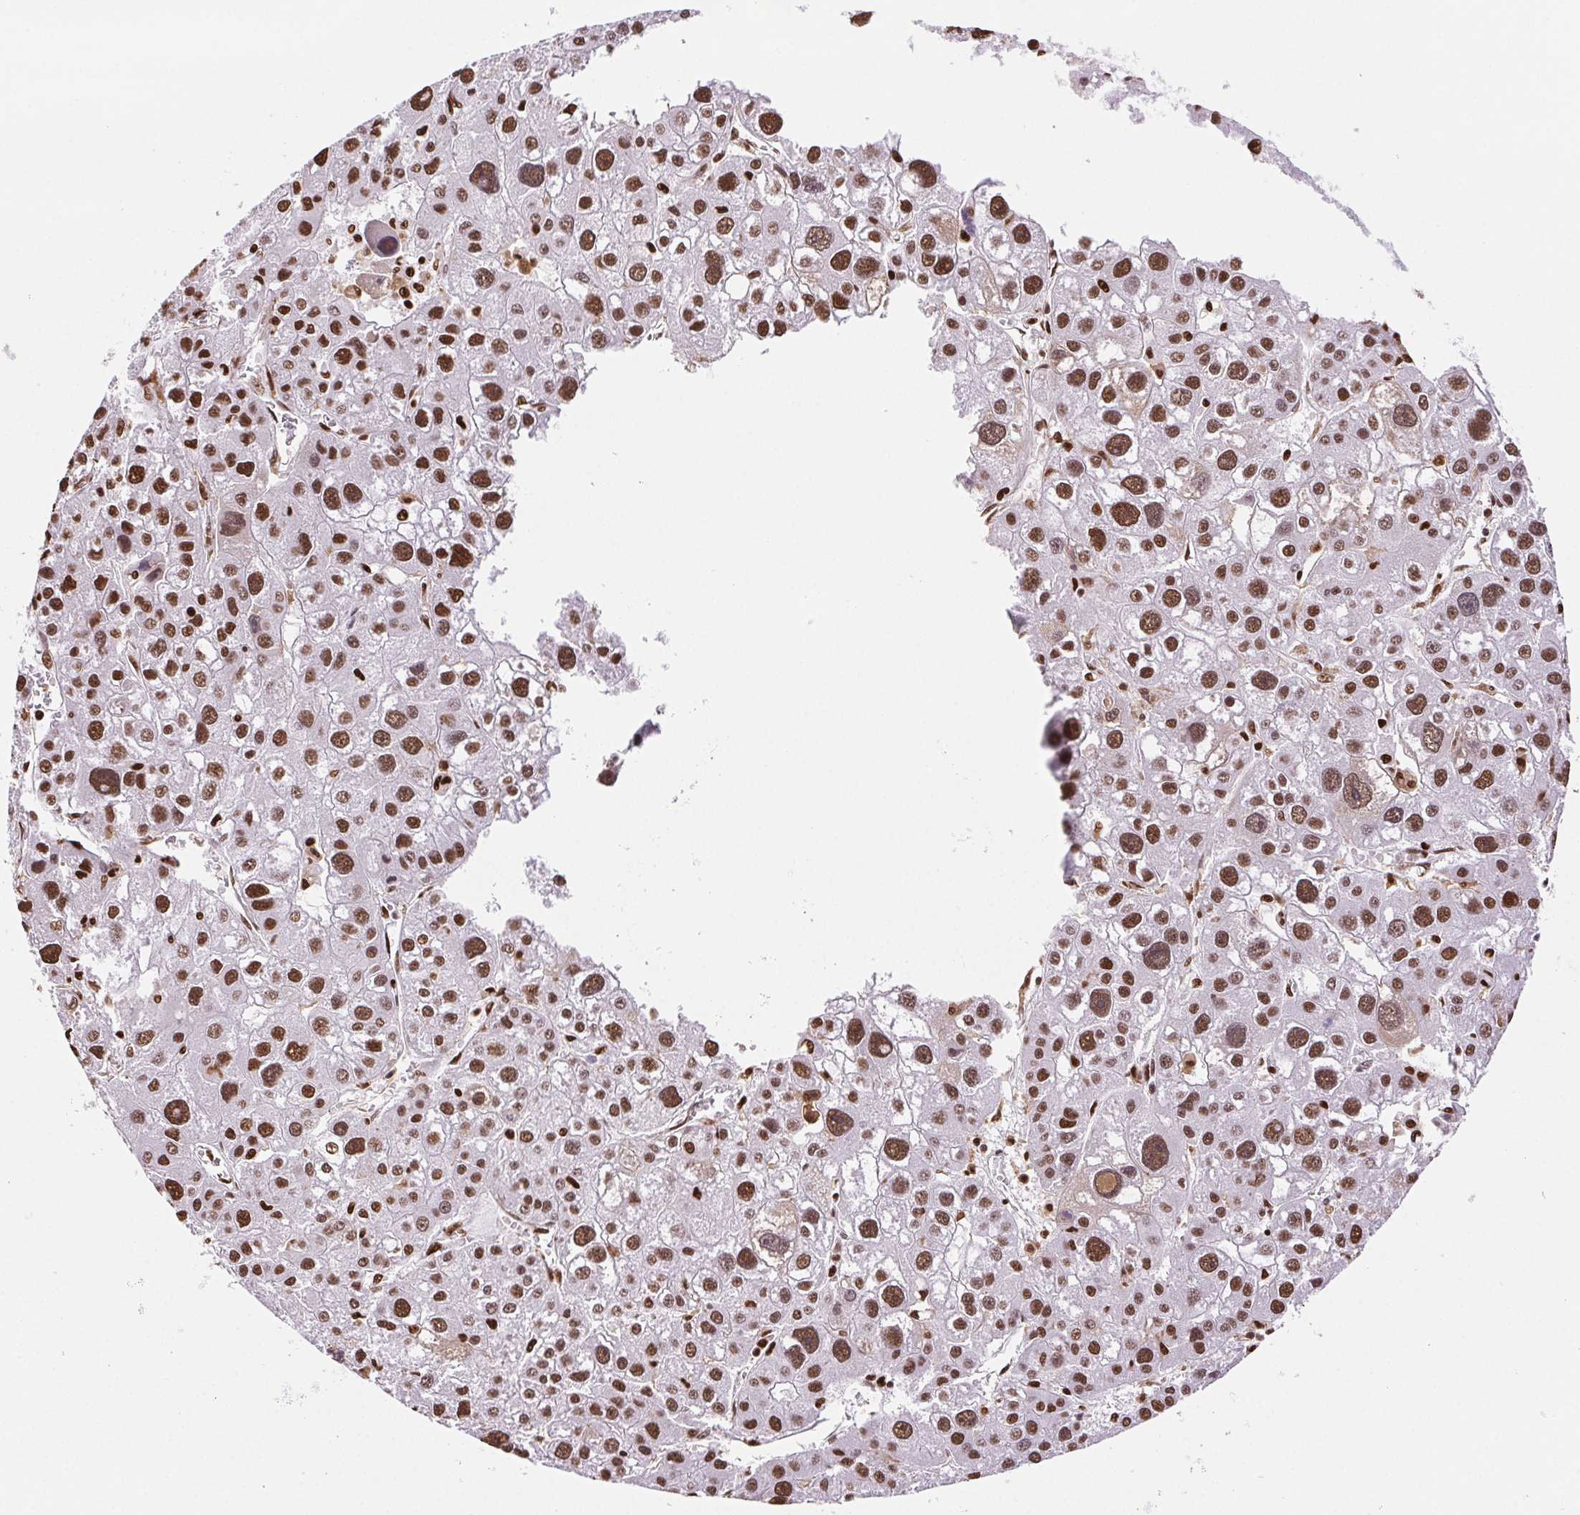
{"staining": {"intensity": "strong", "quantity": ">75%", "location": "nuclear"}, "tissue": "liver cancer", "cell_type": "Tumor cells", "image_type": "cancer", "snomed": [{"axis": "morphology", "description": "Carcinoma, Hepatocellular, NOS"}, {"axis": "topography", "description": "Liver"}], "caption": "Immunohistochemical staining of human hepatocellular carcinoma (liver) reveals high levels of strong nuclear positivity in about >75% of tumor cells.", "gene": "SET", "patient": {"sex": "male", "age": 73}}